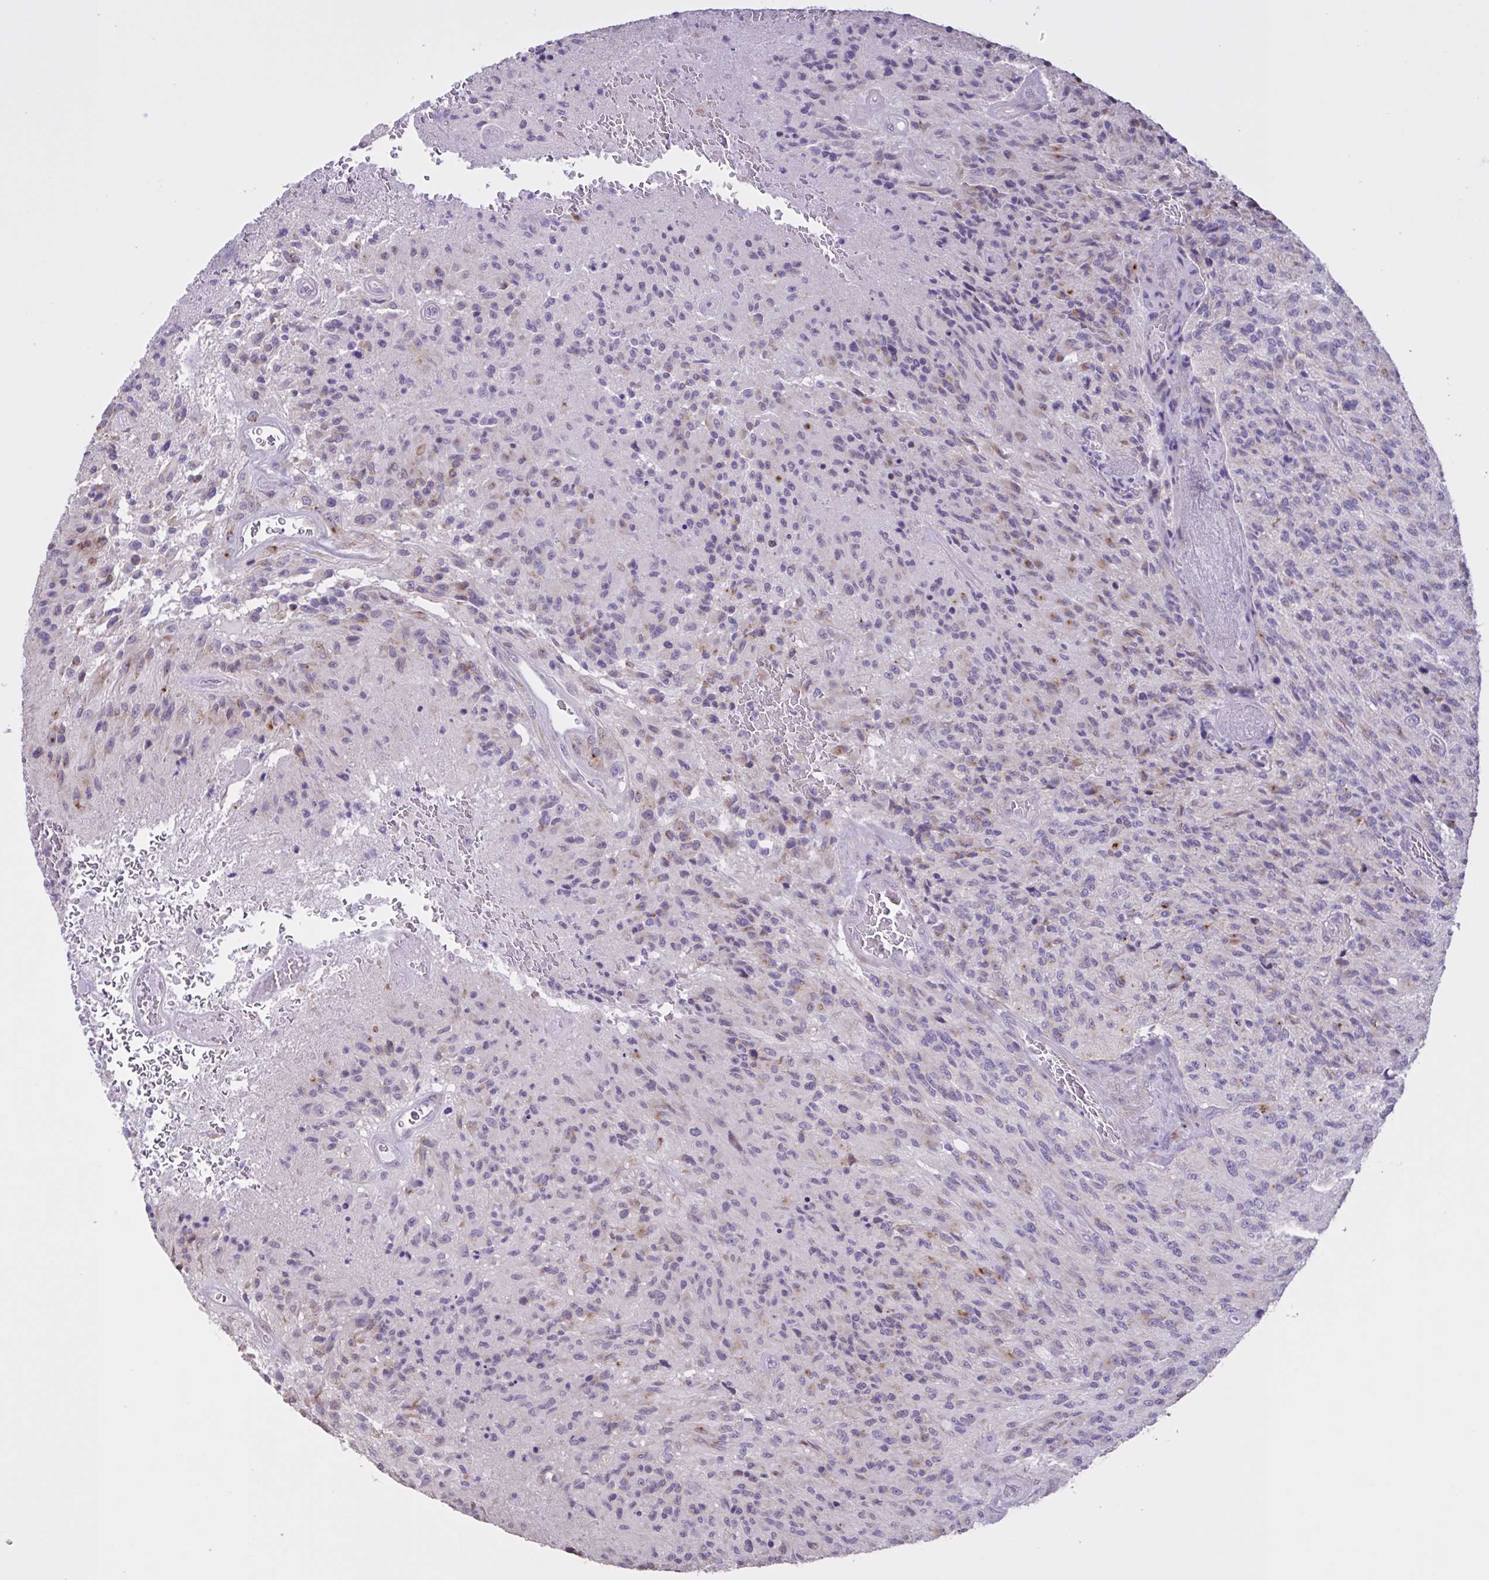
{"staining": {"intensity": "weak", "quantity": "<25%", "location": "cytoplasmic/membranous"}, "tissue": "glioma", "cell_type": "Tumor cells", "image_type": "cancer", "snomed": [{"axis": "morphology", "description": "Normal tissue, NOS"}, {"axis": "morphology", "description": "Glioma, malignant, High grade"}, {"axis": "topography", "description": "Cerebral cortex"}], "caption": "DAB immunohistochemical staining of human malignant glioma (high-grade) shows no significant staining in tumor cells.", "gene": "MRGPRX2", "patient": {"sex": "male", "age": 56}}